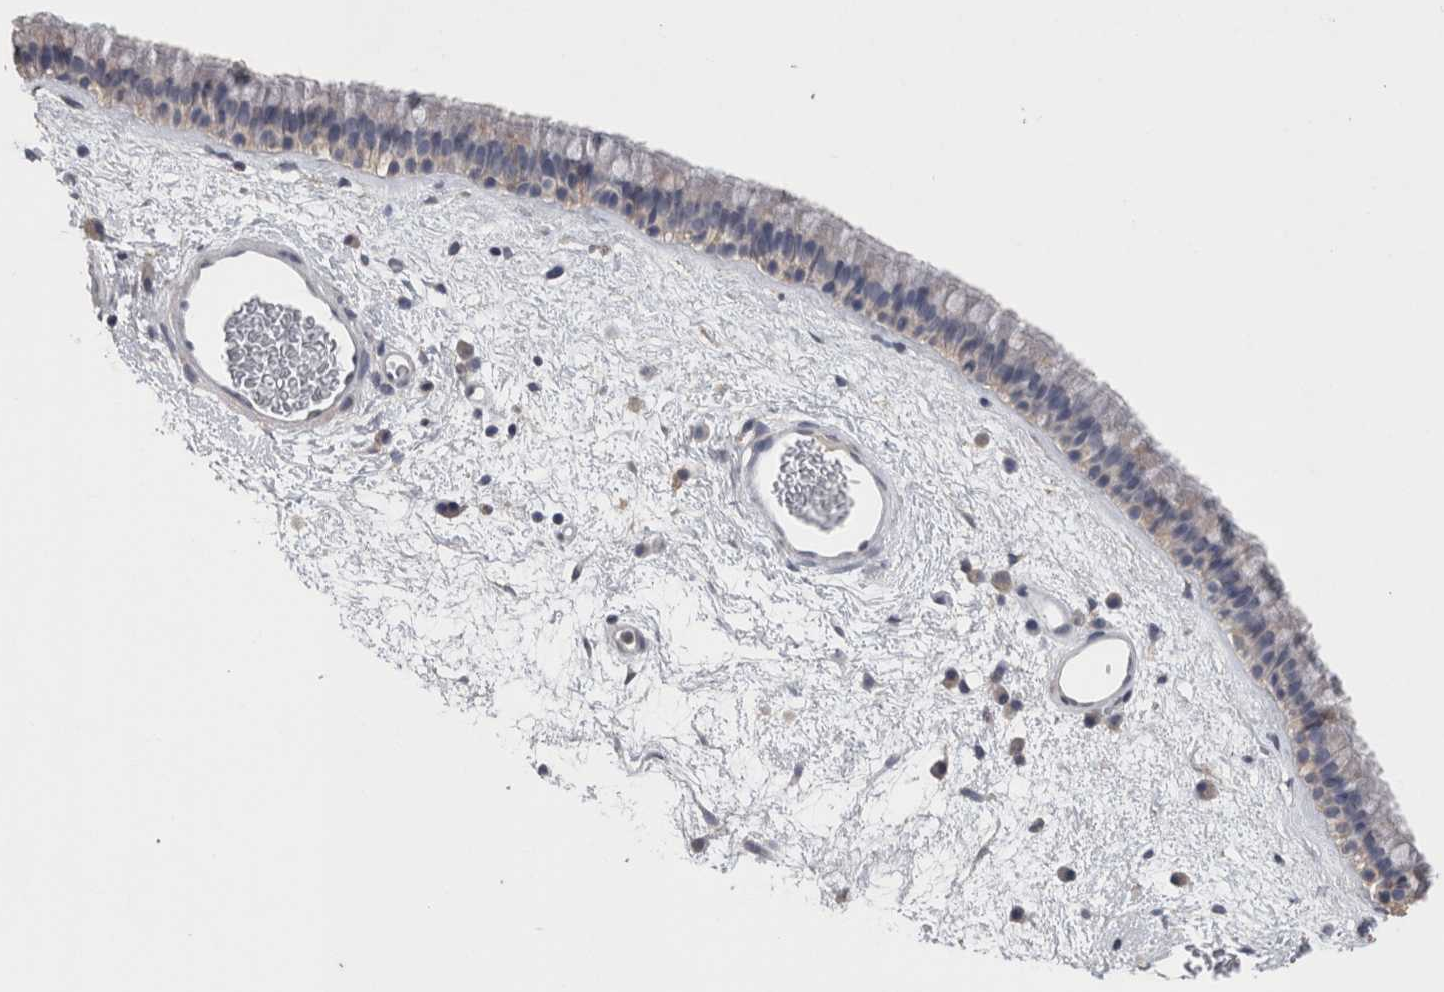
{"staining": {"intensity": "weak", "quantity": "25%-75%", "location": "cytoplasmic/membranous"}, "tissue": "nasopharynx", "cell_type": "Respiratory epithelial cells", "image_type": "normal", "snomed": [{"axis": "morphology", "description": "Normal tissue, NOS"}, {"axis": "morphology", "description": "Inflammation, NOS"}, {"axis": "topography", "description": "Nasopharynx"}], "caption": "High-power microscopy captured an immunohistochemistry (IHC) micrograph of unremarkable nasopharynx, revealing weak cytoplasmic/membranous positivity in approximately 25%-75% of respiratory epithelial cells.", "gene": "CNTFR", "patient": {"sex": "male", "age": 48}}